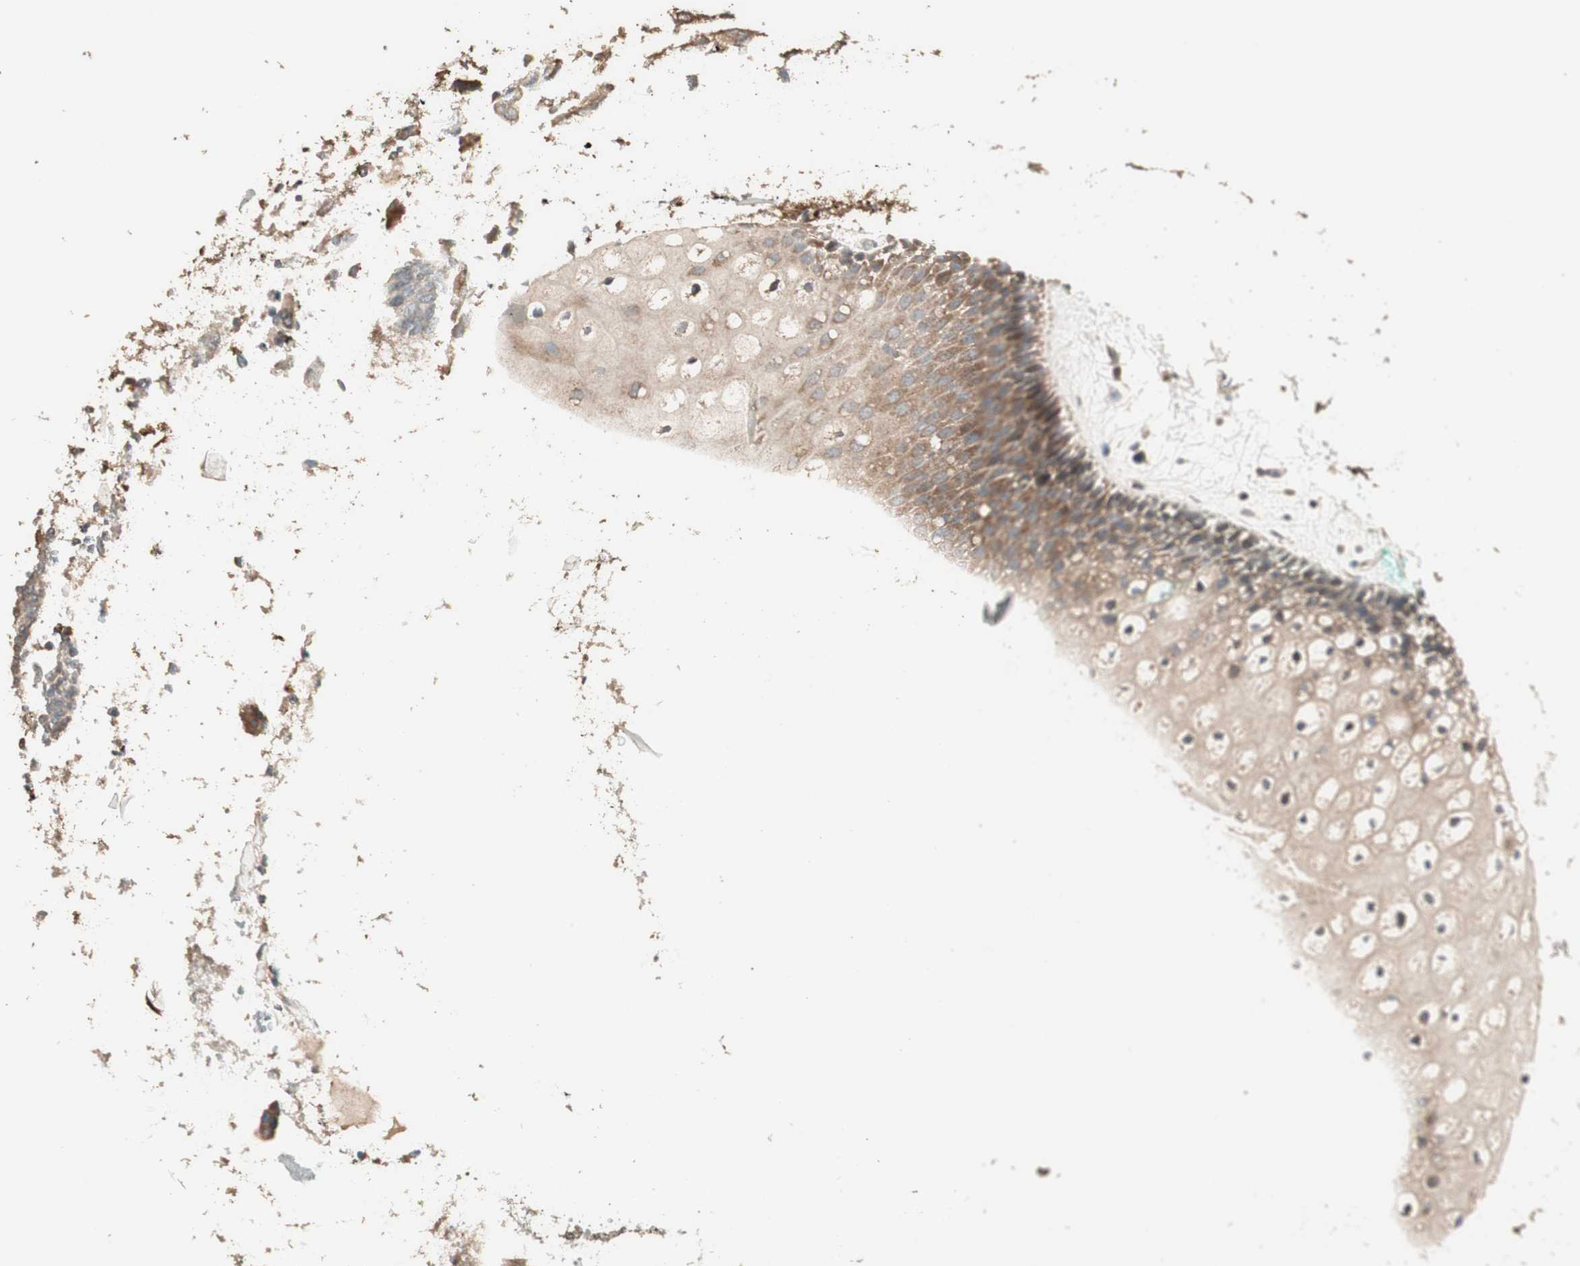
{"staining": {"intensity": "moderate", "quantity": ">75%", "location": "cytoplasmic/membranous"}, "tissue": "oral mucosa", "cell_type": "Squamous epithelial cells", "image_type": "normal", "snomed": [{"axis": "morphology", "description": "Normal tissue, NOS"}, {"axis": "topography", "description": "Skeletal muscle"}, {"axis": "topography", "description": "Oral tissue"}, {"axis": "topography", "description": "Peripheral nerve tissue"}], "caption": "IHC of unremarkable human oral mucosa shows medium levels of moderate cytoplasmic/membranous staining in about >75% of squamous epithelial cells.", "gene": "RARRES1", "patient": {"sex": "female", "age": 84}}